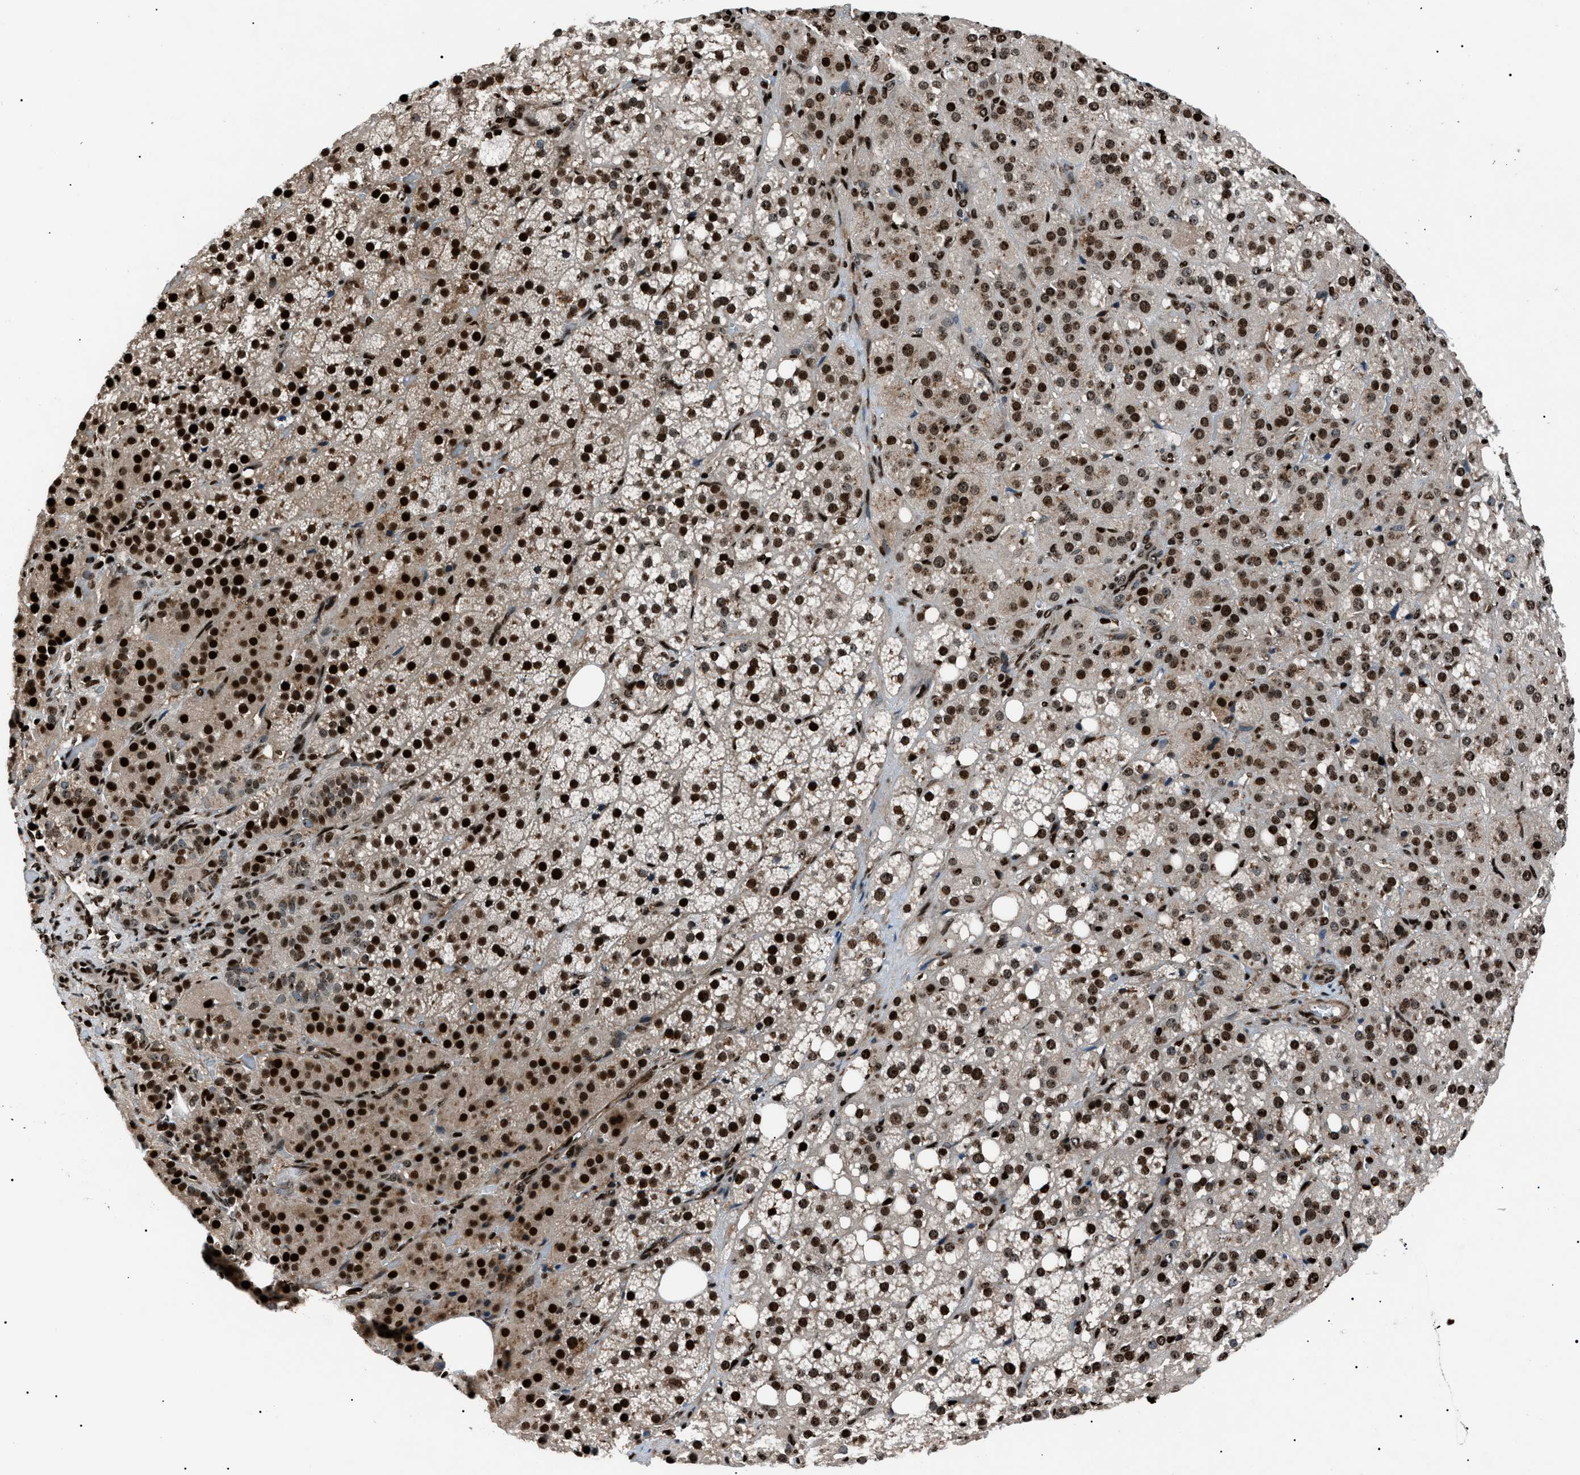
{"staining": {"intensity": "strong", "quantity": ">75%", "location": "nuclear"}, "tissue": "adrenal gland", "cell_type": "Glandular cells", "image_type": "normal", "snomed": [{"axis": "morphology", "description": "Normal tissue, NOS"}, {"axis": "topography", "description": "Adrenal gland"}], "caption": "High-magnification brightfield microscopy of normal adrenal gland stained with DAB (brown) and counterstained with hematoxylin (blue). glandular cells exhibit strong nuclear staining is seen in about>75% of cells.", "gene": "PRKX", "patient": {"sex": "female", "age": 59}}